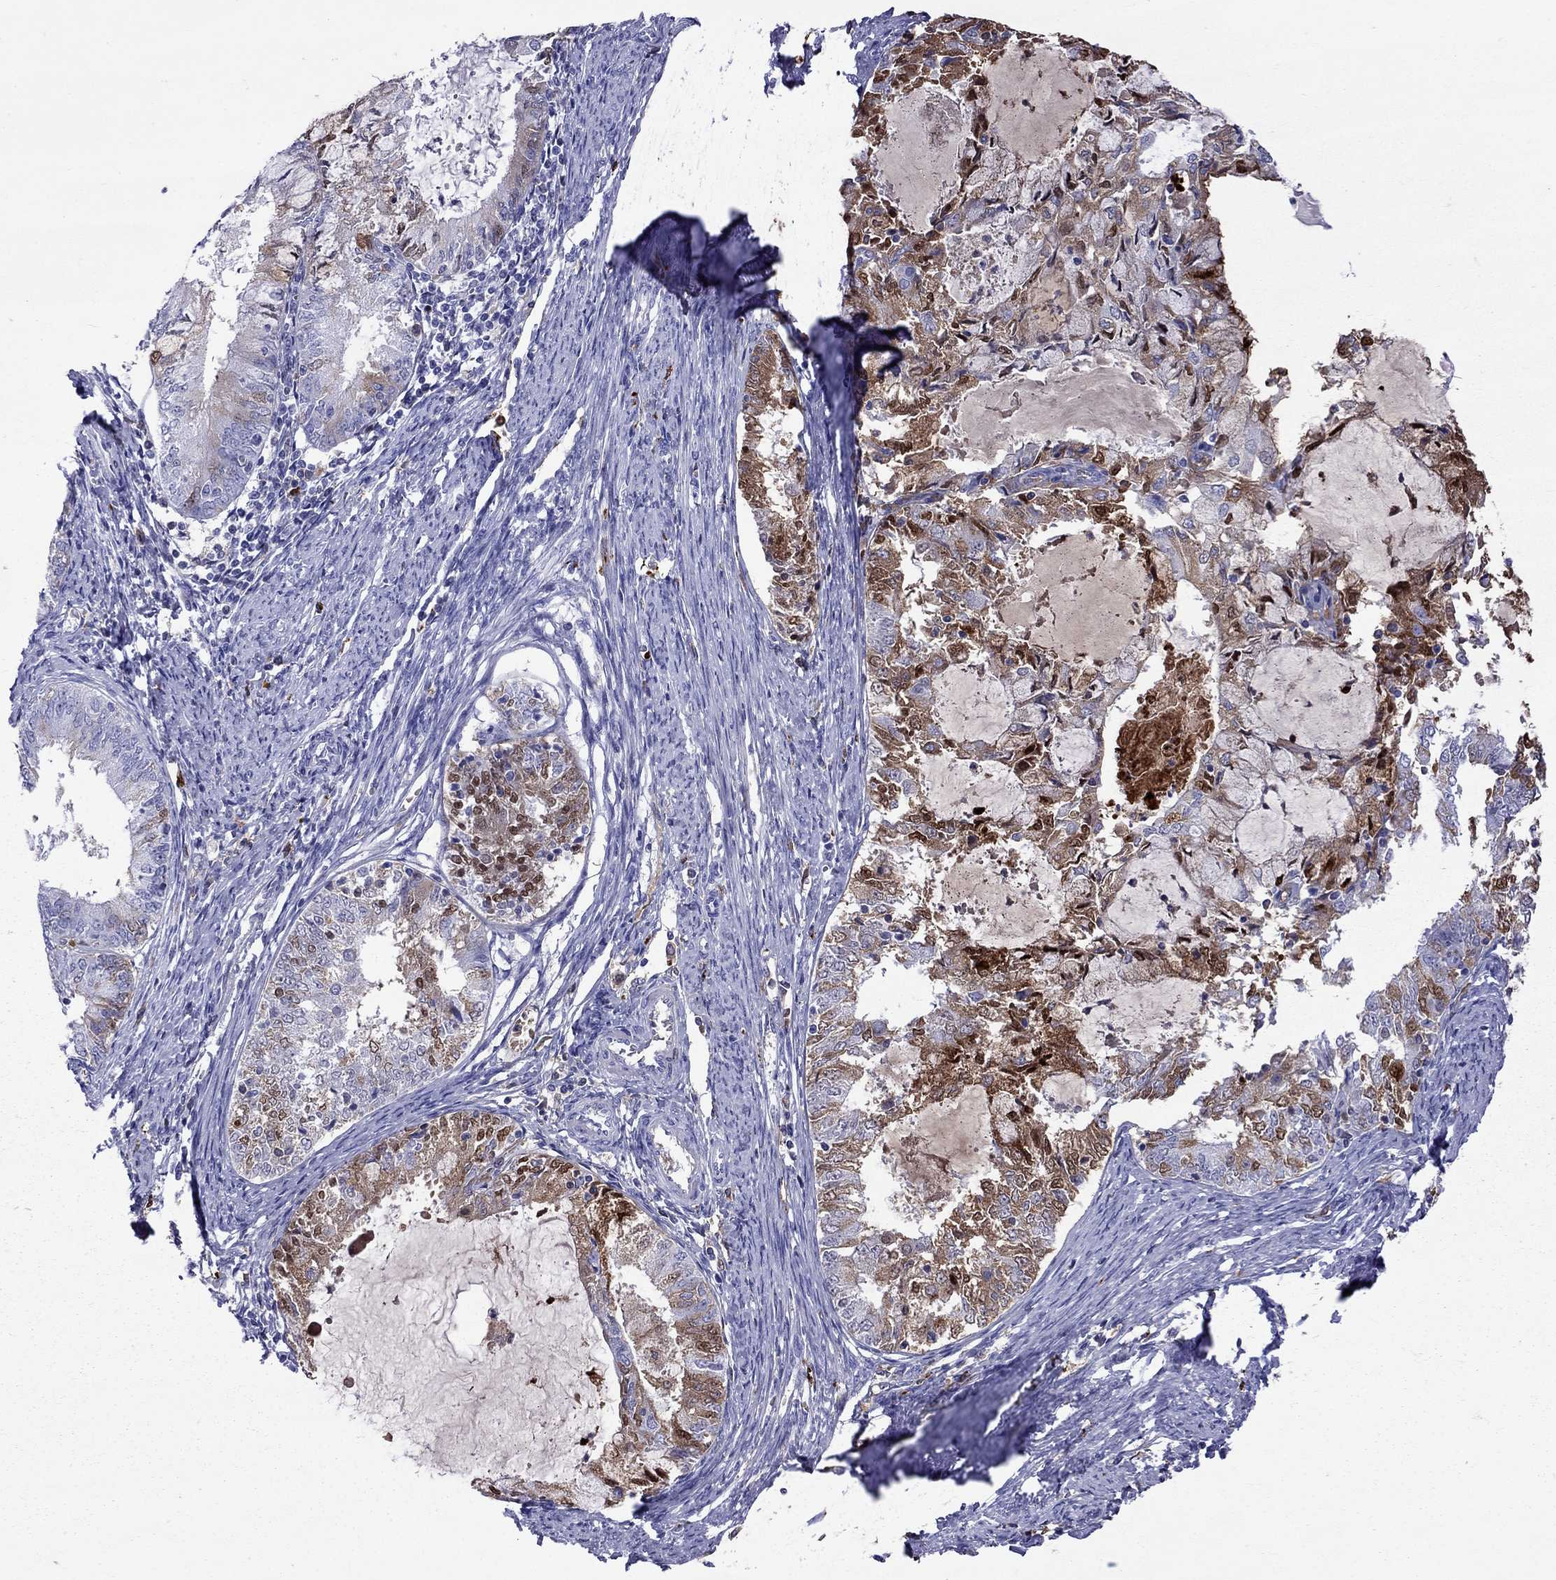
{"staining": {"intensity": "strong", "quantity": "<25%", "location": "cytoplasmic/membranous"}, "tissue": "endometrial cancer", "cell_type": "Tumor cells", "image_type": "cancer", "snomed": [{"axis": "morphology", "description": "Adenocarcinoma, NOS"}, {"axis": "topography", "description": "Endometrium"}], "caption": "The immunohistochemical stain highlights strong cytoplasmic/membranous positivity in tumor cells of endometrial adenocarcinoma tissue. (IHC, brightfield microscopy, high magnification).", "gene": "SERPINA3", "patient": {"sex": "female", "age": 57}}